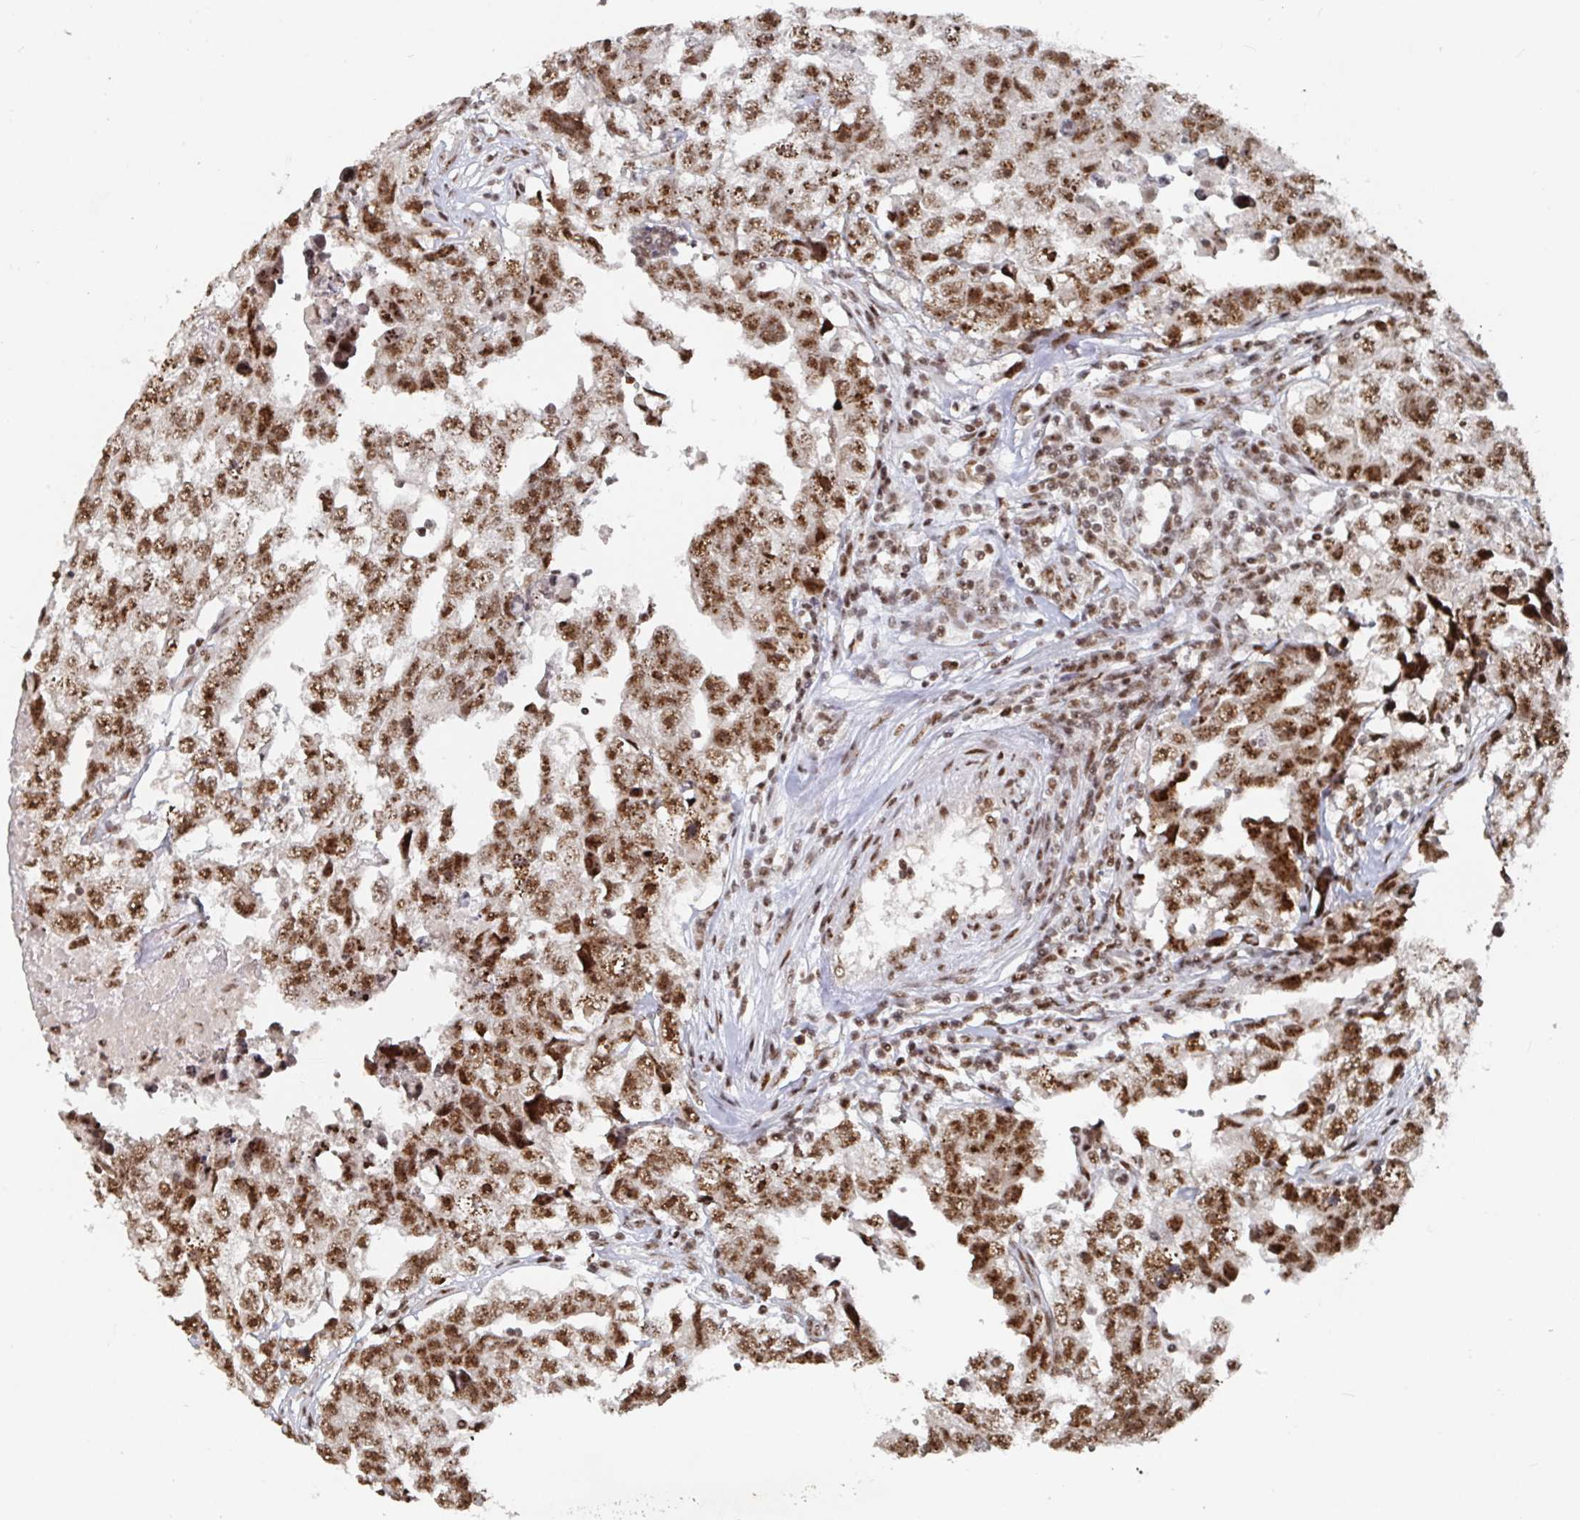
{"staining": {"intensity": "moderate", "quantity": ">75%", "location": "nuclear"}, "tissue": "testis cancer", "cell_type": "Tumor cells", "image_type": "cancer", "snomed": [{"axis": "morphology", "description": "Carcinoma, Embryonal, NOS"}, {"axis": "topography", "description": "Testis"}], "caption": "Immunohistochemical staining of human embryonal carcinoma (testis) shows medium levels of moderate nuclear protein staining in about >75% of tumor cells.", "gene": "ZDHHC12", "patient": {"sex": "male", "age": 22}}